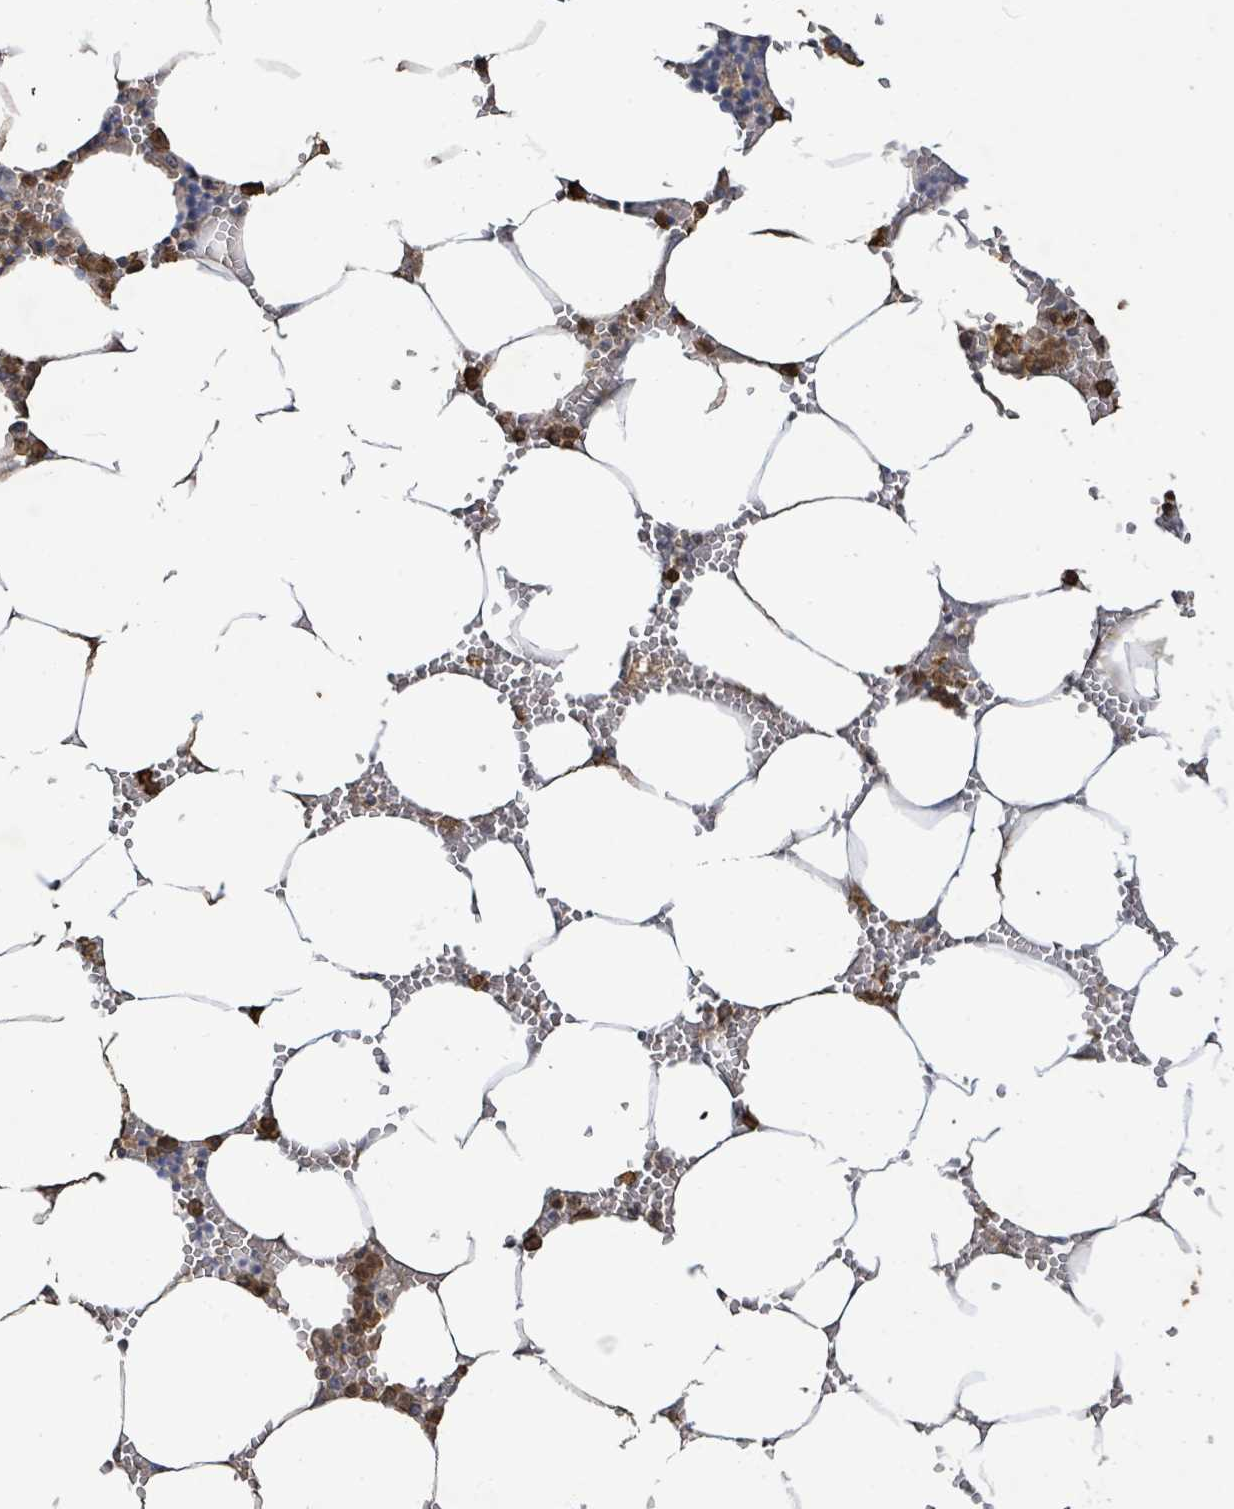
{"staining": {"intensity": "strong", "quantity": "25%-75%", "location": "cytoplasmic/membranous"}, "tissue": "bone marrow", "cell_type": "Hematopoietic cells", "image_type": "normal", "snomed": [{"axis": "morphology", "description": "Normal tissue, NOS"}, {"axis": "topography", "description": "Bone marrow"}], "caption": "Hematopoietic cells show high levels of strong cytoplasmic/membranous expression in about 25%-75% of cells in unremarkable bone marrow. Ihc stains the protein of interest in brown and the nuclei are stained blue.", "gene": "FAM210A", "patient": {"sex": "male", "age": 70}}